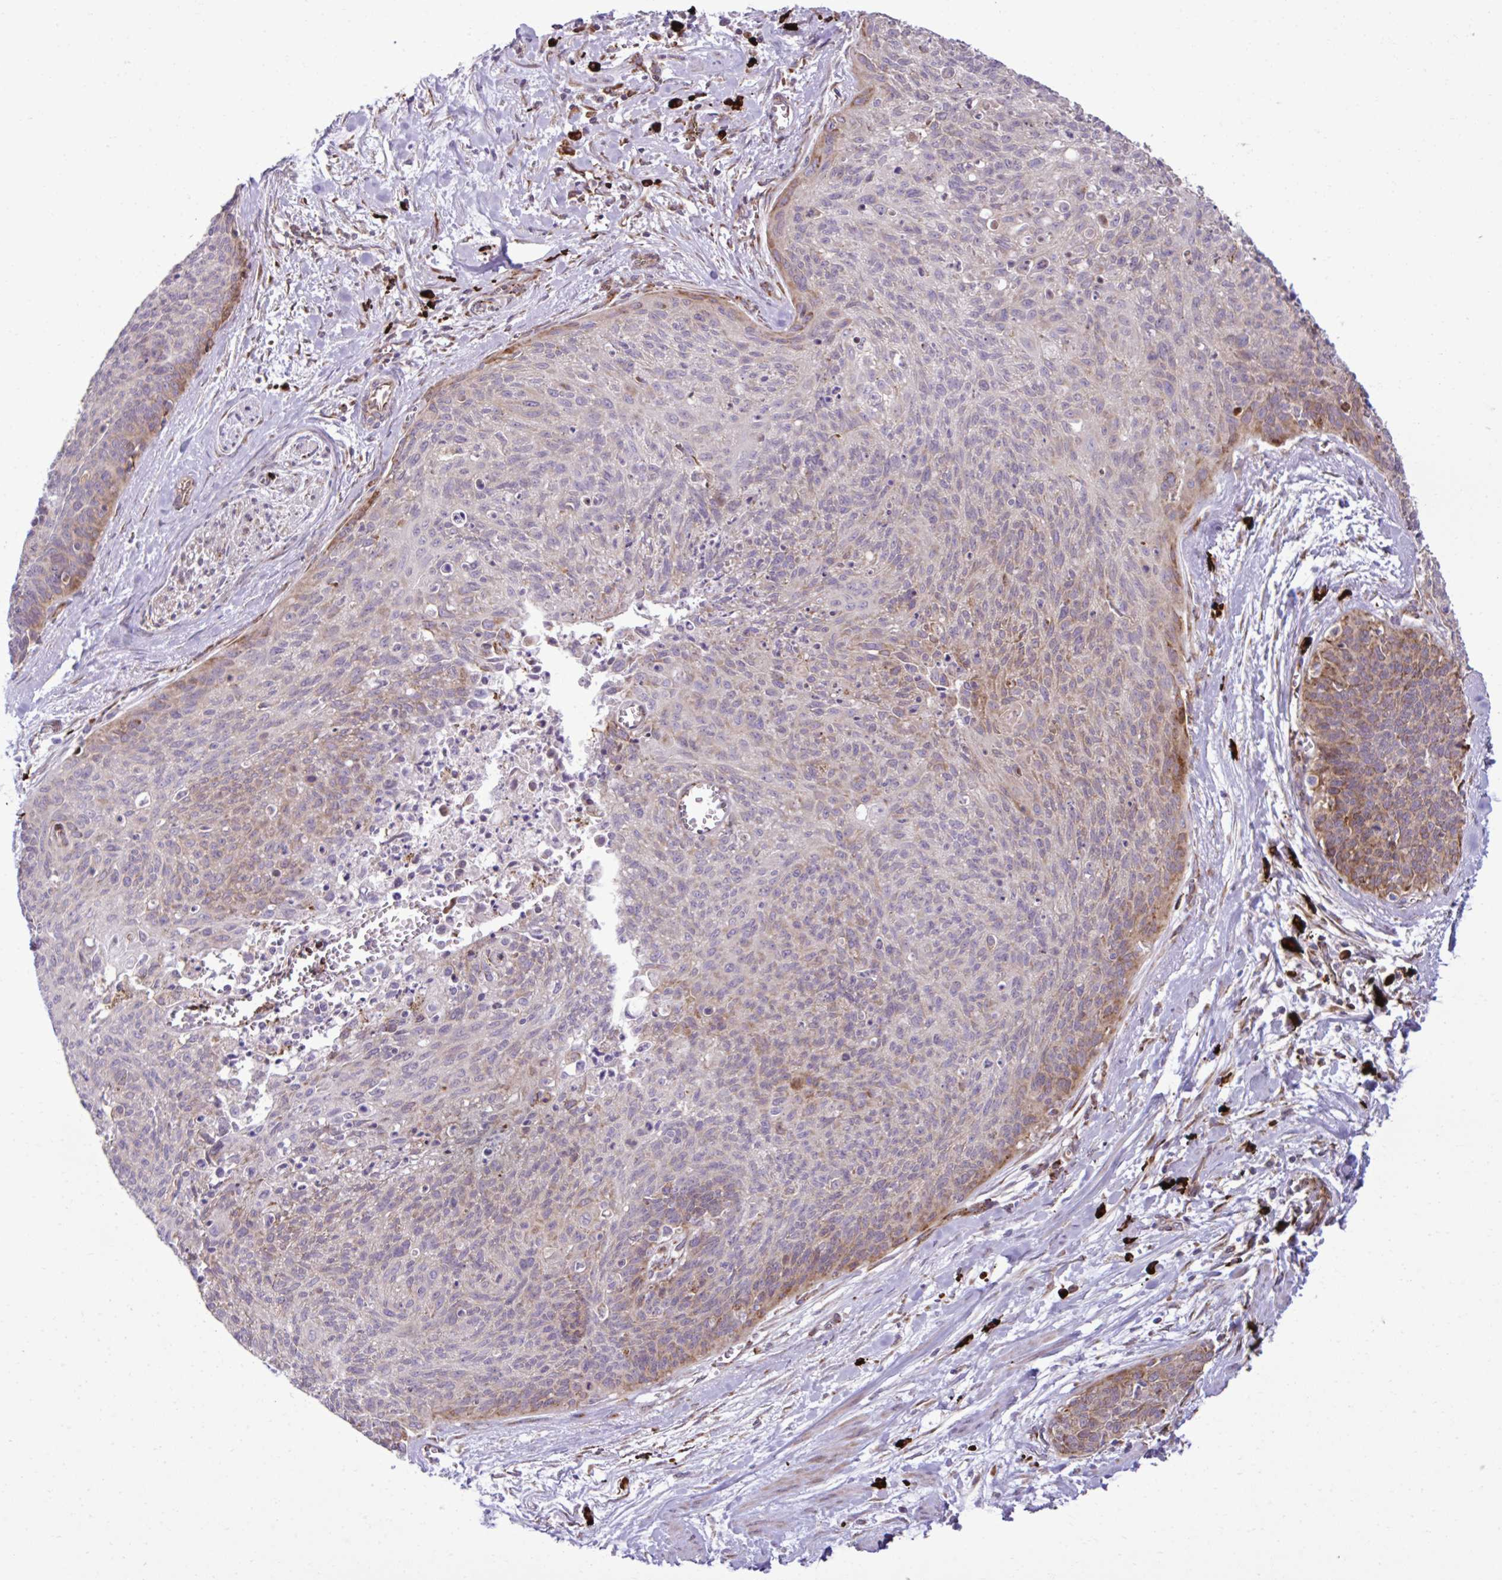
{"staining": {"intensity": "moderate", "quantity": "<25%", "location": "cytoplasmic/membranous"}, "tissue": "cervical cancer", "cell_type": "Tumor cells", "image_type": "cancer", "snomed": [{"axis": "morphology", "description": "Squamous cell carcinoma, NOS"}, {"axis": "topography", "description": "Cervix"}], "caption": "IHC of human cervical cancer (squamous cell carcinoma) displays low levels of moderate cytoplasmic/membranous positivity in approximately <25% of tumor cells.", "gene": "LIMS1", "patient": {"sex": "female", "age": 55}}